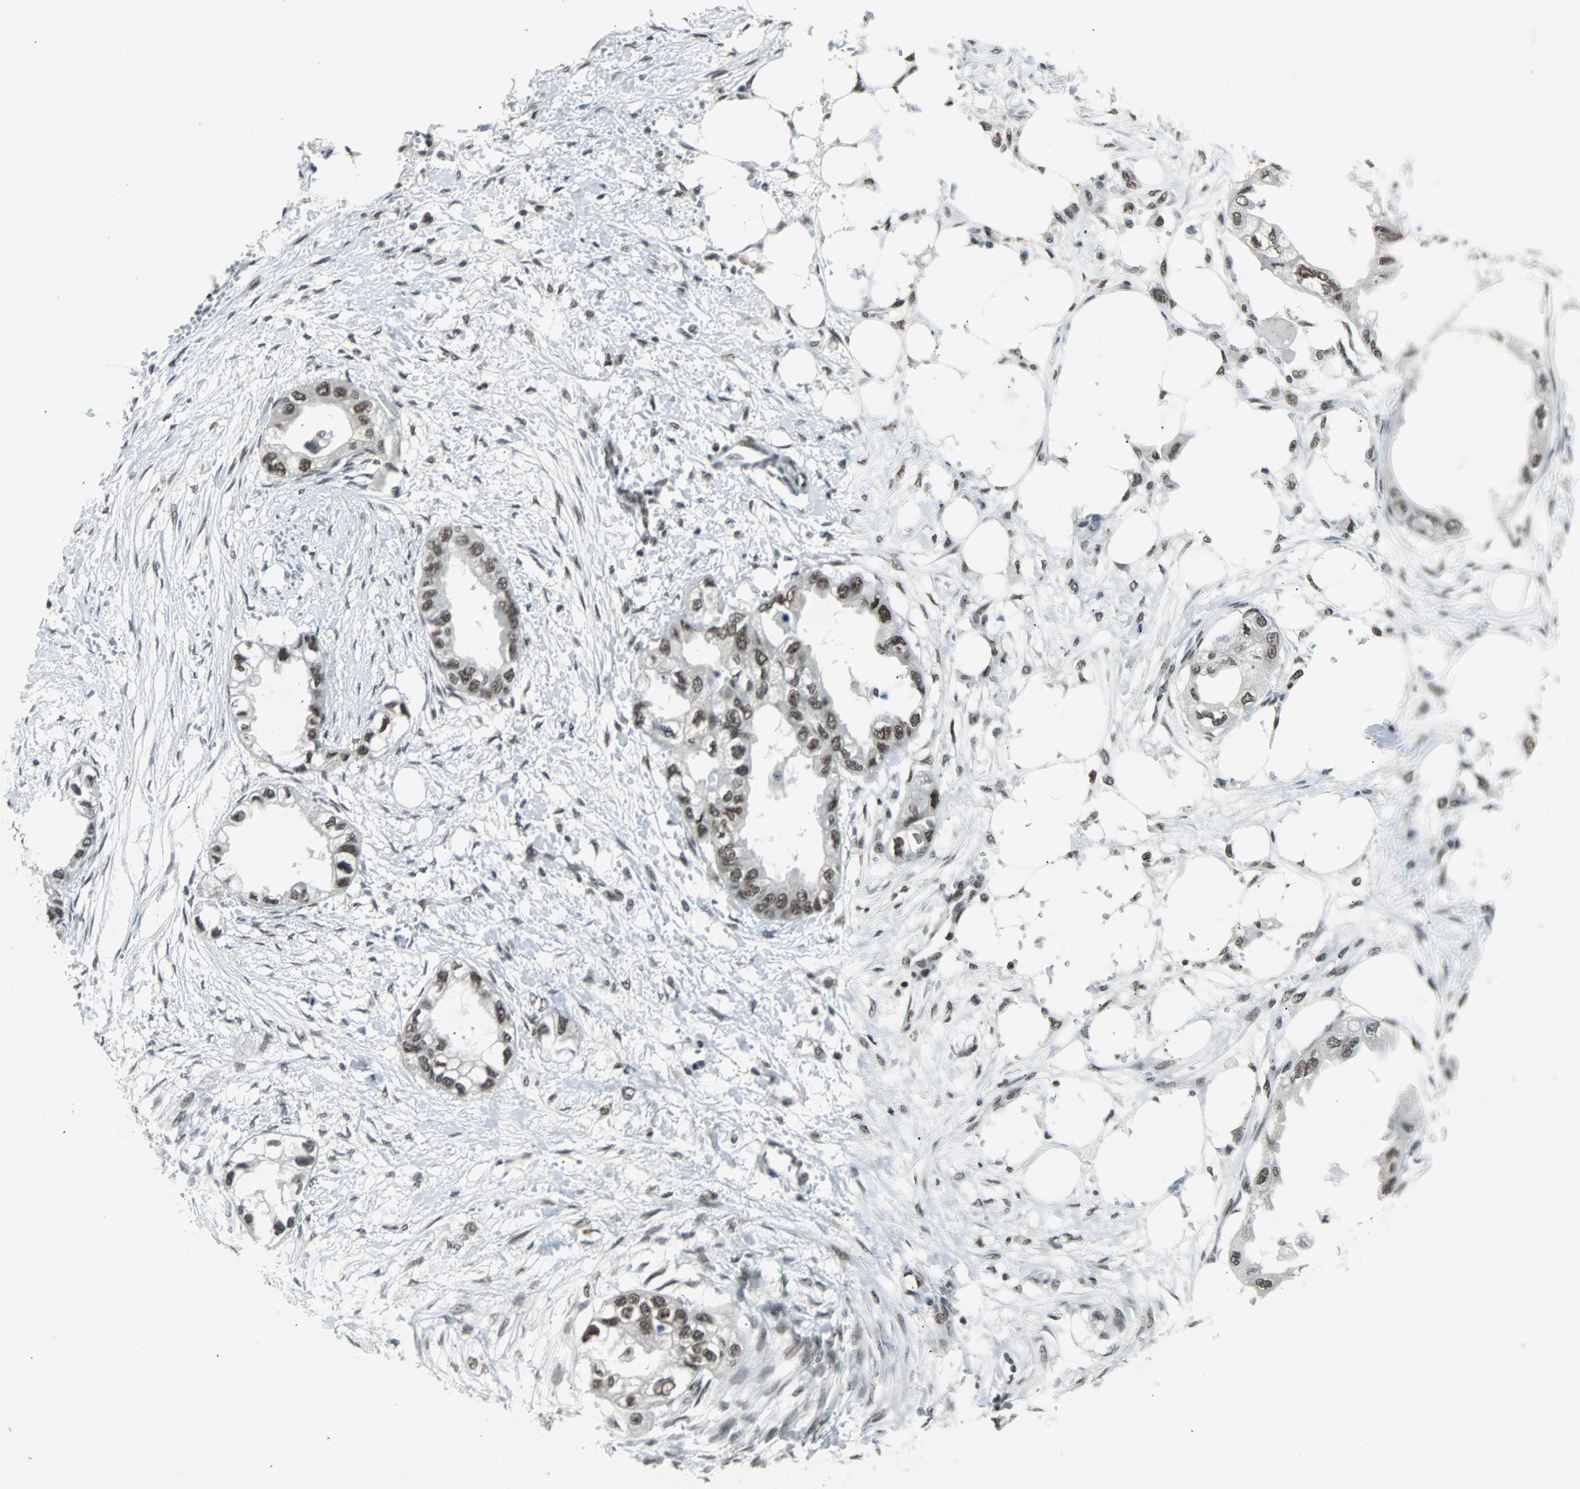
{"staining": {"intensity": "moderate", "quantity": ">75%", "location": "nuclear"}, "tissue": "endometrial cancer", "cell_type": "Tumor cells", "image_type": "cancer", "snomed": [{"axis": "morphology", "description": "Adenocarcinoma, NOS"}, {"axis": "topography", "description": "Endometrium"}], "caption": "DAB (3,3'-diaminobenzidine) immunohistochemical staining of endometrial adenocarcinoma exhibits moderate nuclear protein positivity in approximately >75% of tumor cells.", "gene": "GATAD2A", "patient": {"sex": "female", "age": 67}}